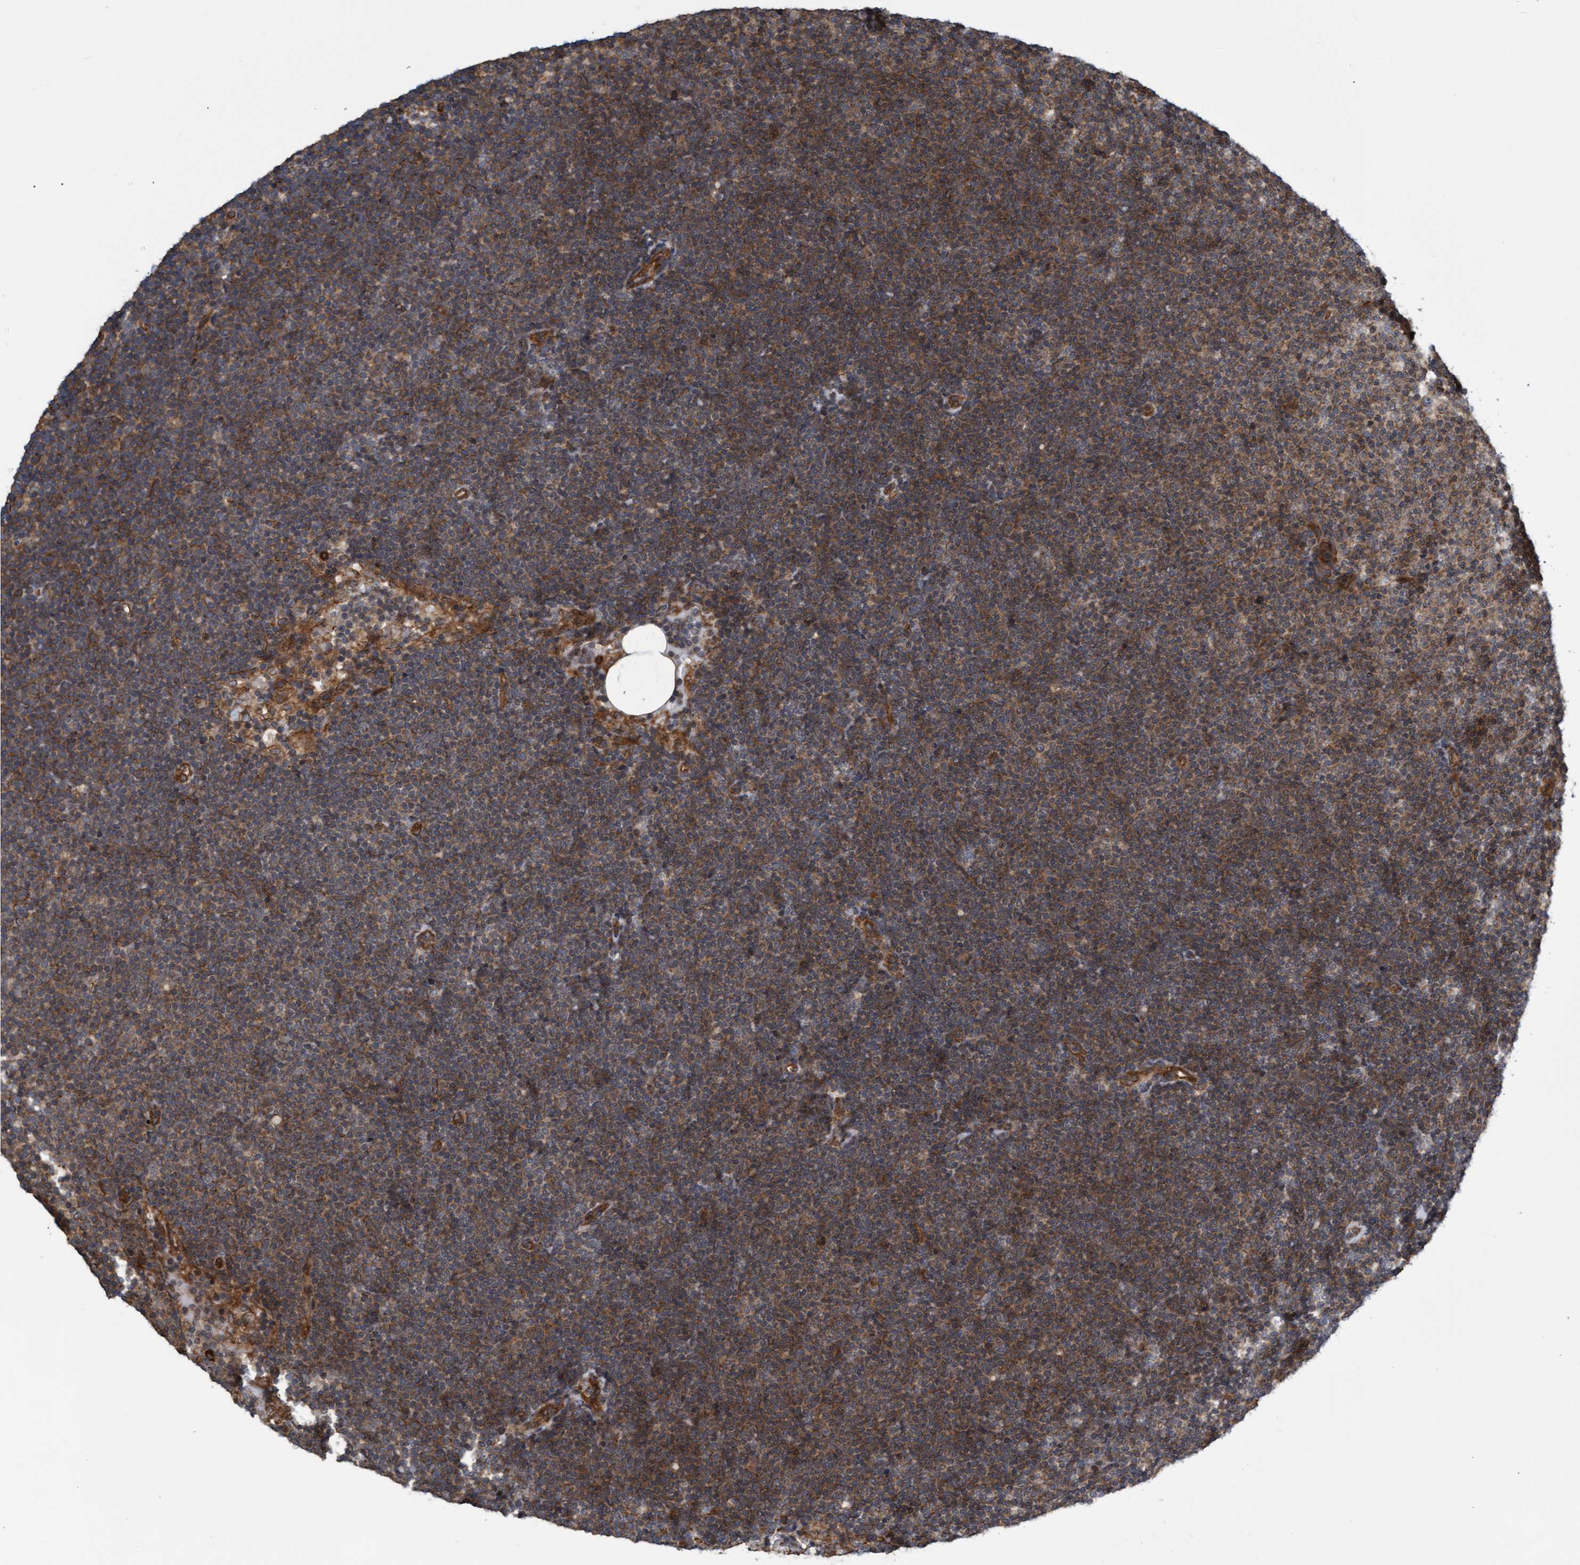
{"staining": {"intensity": "moderate", "quantity": ">75%", "location": "cytoplasmic/membranous"}, "tissue": "lymphoma", "cell_type": "Tumor cells", "image_type": "cancer", "snomed": [{"axis": "morphology", "description": "Malignant lymphoma, non-Hodgkin's type, Low grade"}, {"axis": "topography", "description": "Lymph node"}], "caption": "This is an image of IHC staining of low-grade malignant lymphoma, non-Hodgkin's type, which shows moderate expression in the cytoplasmic/membranous of tumor cells.", "gene": "TNFRSF10B", "patient": {"sex": "female", "age": 53}}